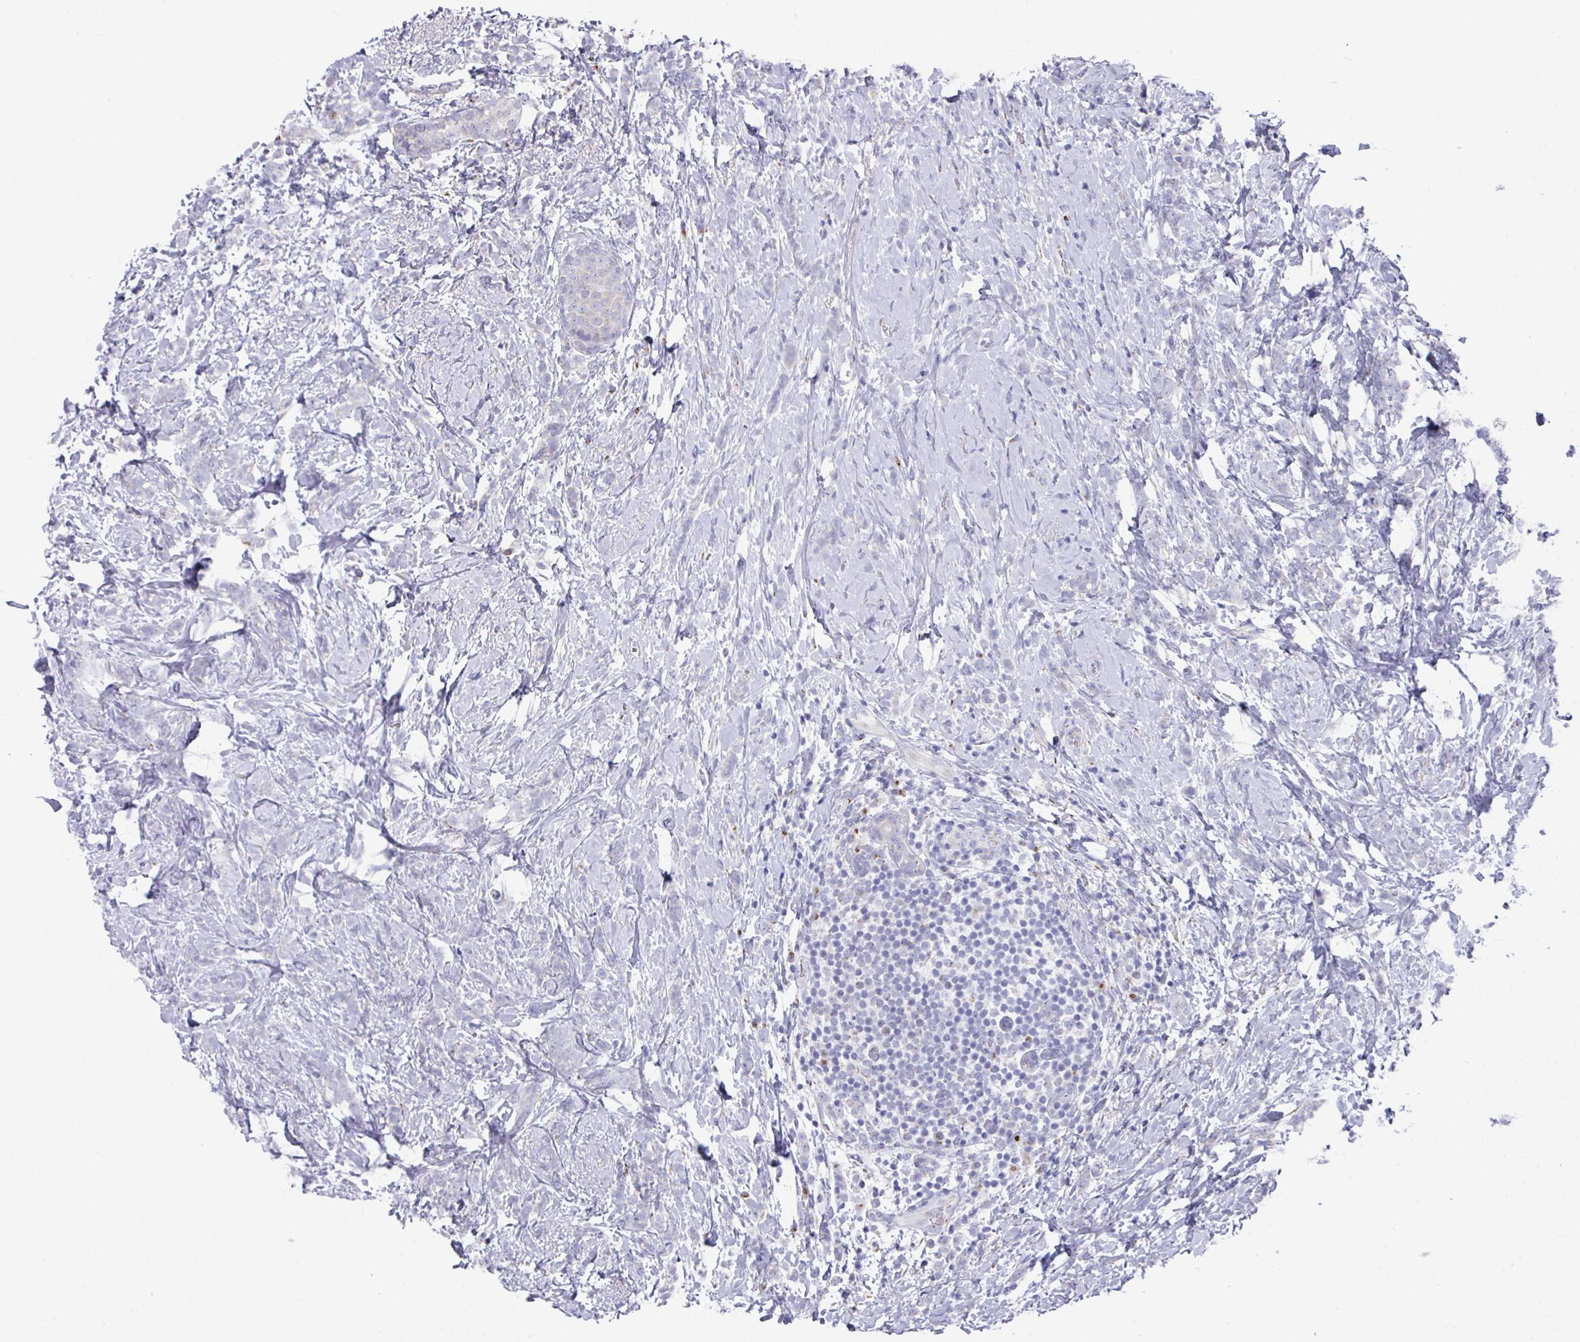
{"staining": {"intensity": "negative", "quantity": "none", "location": "none"}, "tissue": "breast cancer", "cell_type": "Tumor cells", "image_type": "cancer", "snomed": [{"axis": "morphology", "description": "Lobular carcinoma"}, {"axis": "topography", "description": "Breast"}], "caption": "There is no significant staining in tumor cells of breast cancer (lobular carcinoma). (Stains: DAB IHC with hematoxylin counter stain, Microscopy: brightfield microscopy at high magnification).", "gene": "VKORC1L1", "patient": {"sex": "female", "age": 58}}